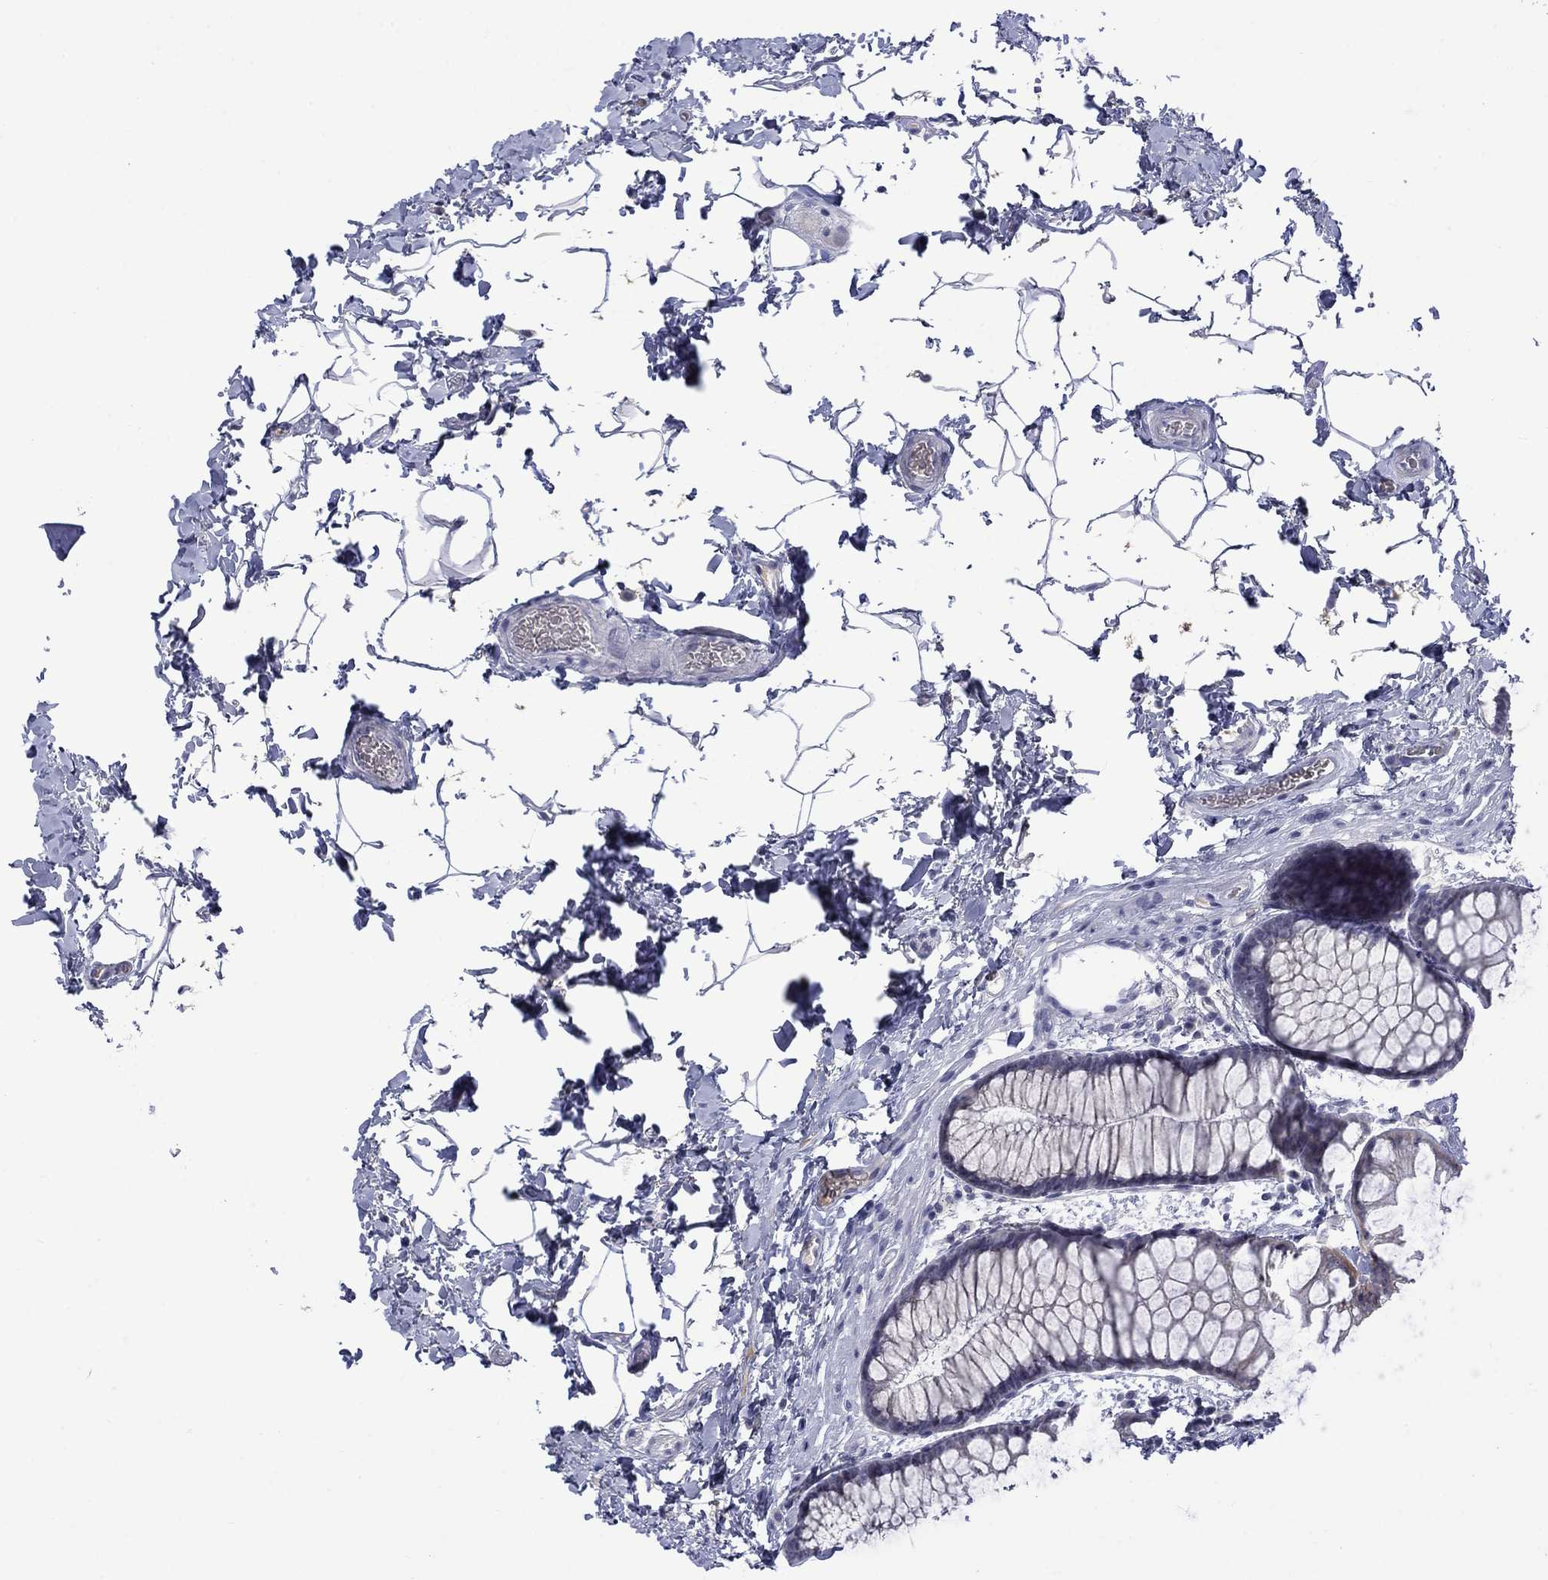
{"staining": {"intensity": "weak", "quantity": "<25%", "location": "cytoplasmic/membranous"}, "tissue": "rectum", "cell_type": "Glandular cells", "image_type": "normal", "snomed": [{"axis": "morphology", "description": "Normal tissue, NOS"}, {"axis": "topography", "description": "Rectum"}], "caption": "The histopathology image exhibits no staining of glandular cells in unremarkable rectum. (Stains: DAB immunohistochemistry with hematoxylin counter stain, Microscopy: brightfield microscopy at high magnification).", "gene": "NSMF", "patient": {"sex": "female", "age": 62}}